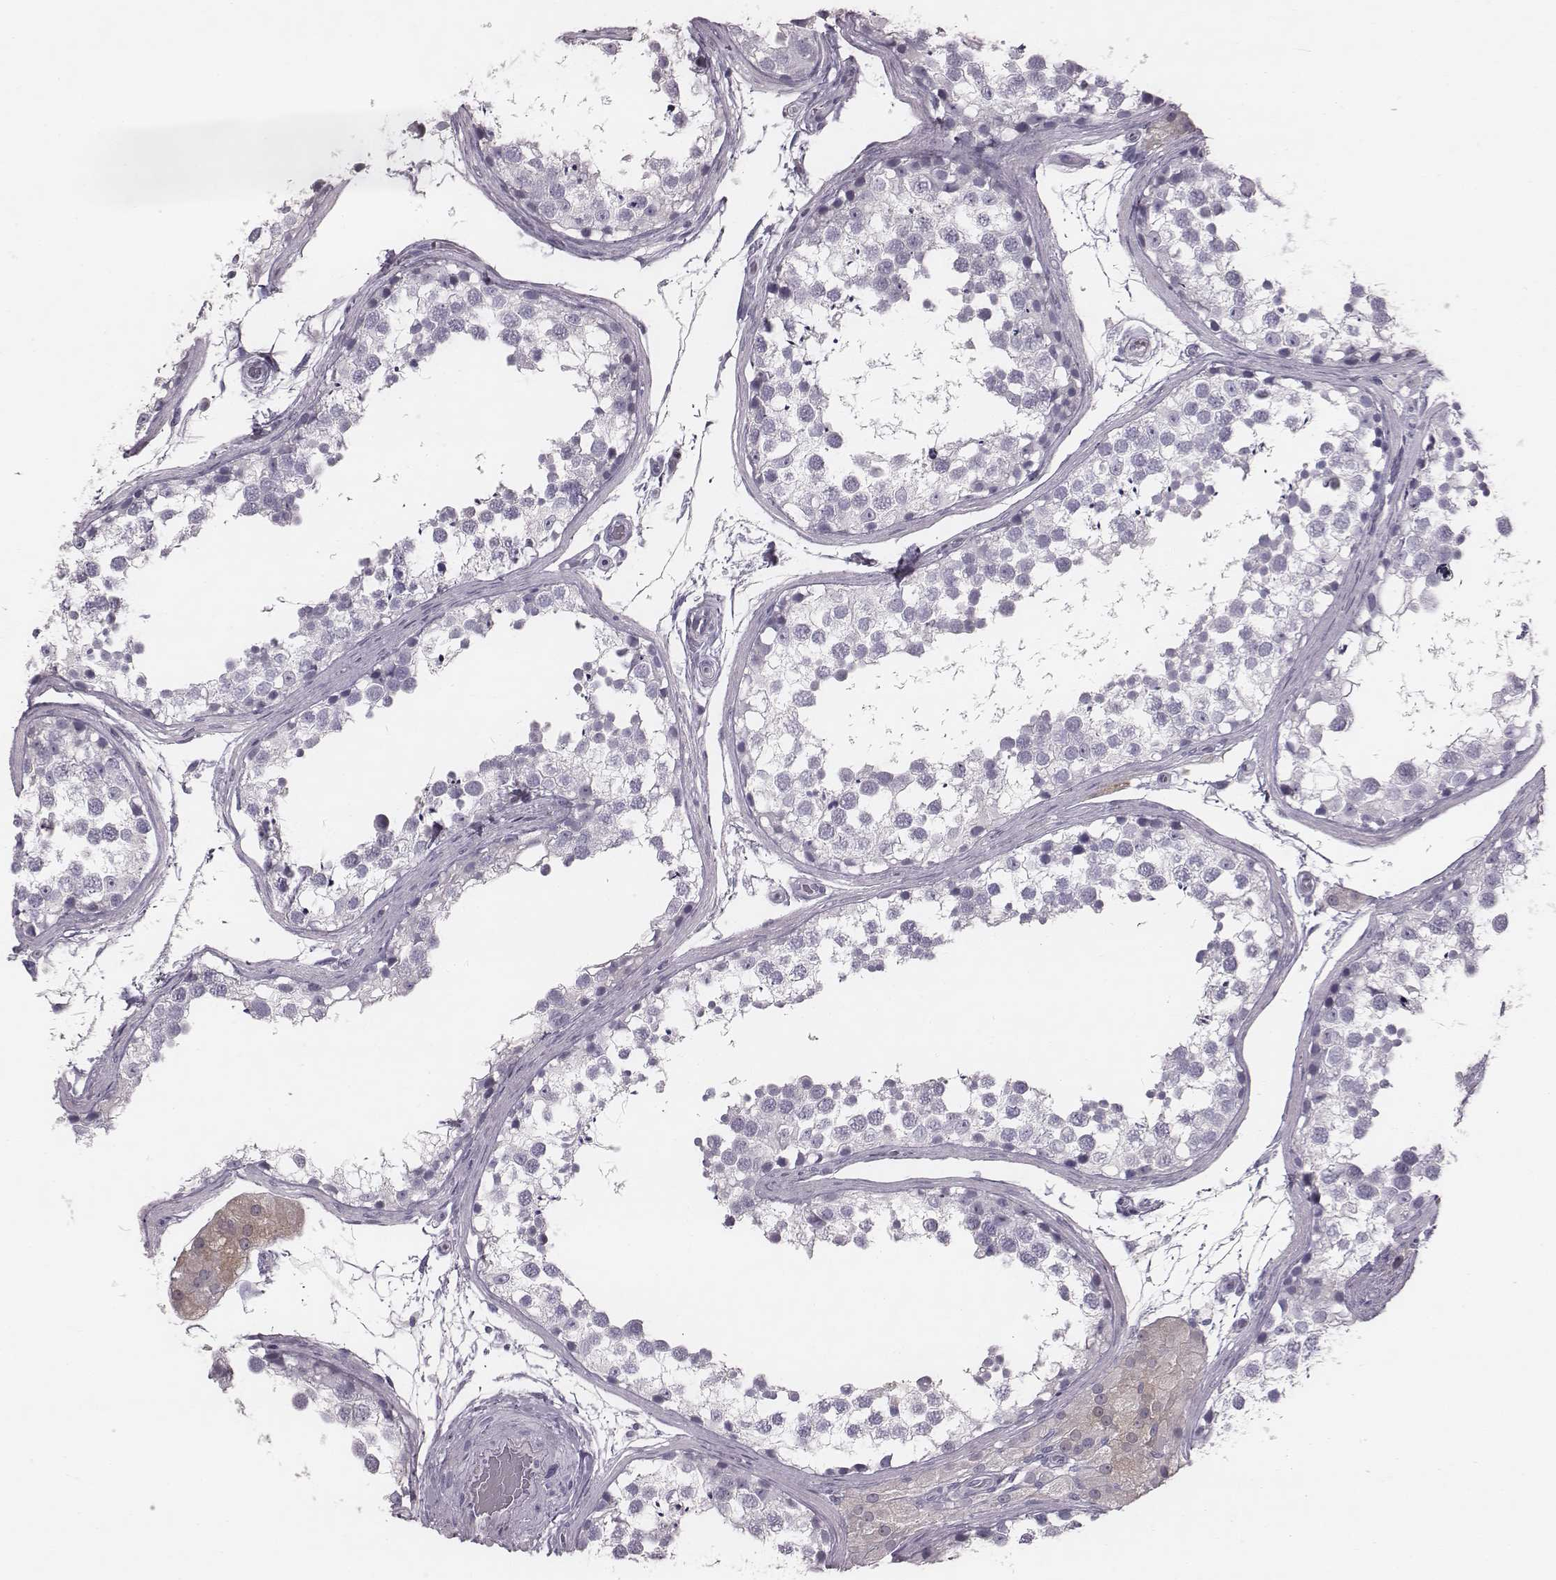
{"staining": {"intensity": "negative", "quantity": "none", "location": "none"}, "tissue": "testis", "cell_type": "Cells in seminiferous ducts", "image_type": "normal", "snomed": [{"axis": "morphology", "description": "Normal tissue, NOS"}, {"axis": "morphology", "description": "Seminoma, NOS"}, {"axis": "topography", "description": "Testis"}], "caption": "Human testis stained for a protein using immunohistochemistry (IHC) reveals no positivity in cells in seminiferous ducts.", "gene": "ENSG00000284762", "patient": {"sex": "male", "age": 65}}